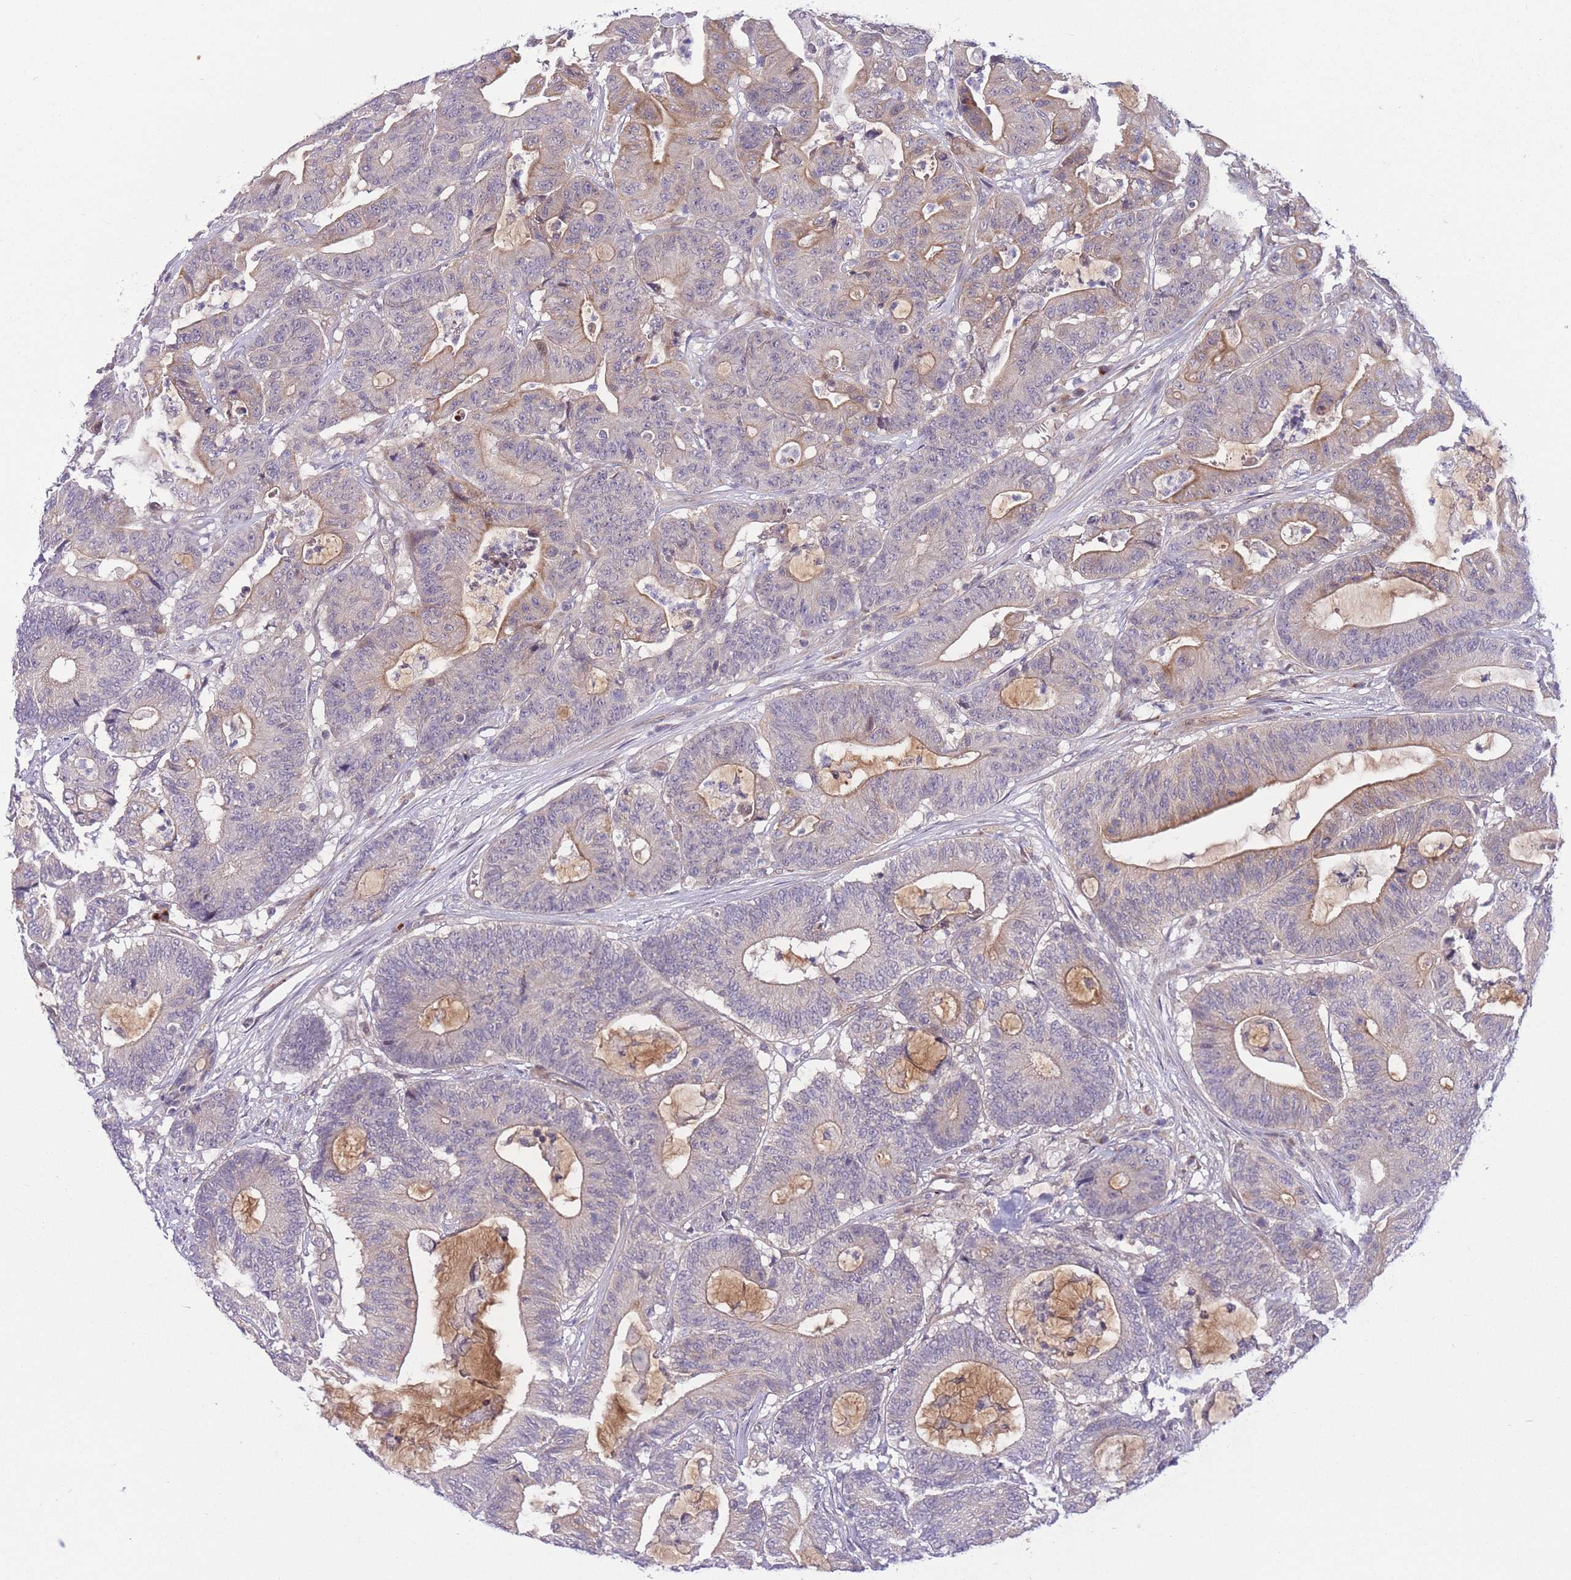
{"staining": {"intensity": "moderate", "quantity": "25%-75%", "location": "cytoplasmic/membranous"}, "tissue": "colorectal cancer", "cell_type": "Tumor cells", "image_type": "cancer", "snomed": [{"axis": "morphology", "description": "Adenocarcinoma, NOS"}, {"axis": "topography", "description": "Colon"}], "caption": "This image demonstrates immunohistochemistry (IHC) staining of human colorectal adenocarcinoma, with medium moderate cytoplasmic/membranous positivity in approximately 25%-75% of tumor cells.", "gene": "CDC25B", "patient": {"sex": "female", "age": 84}}